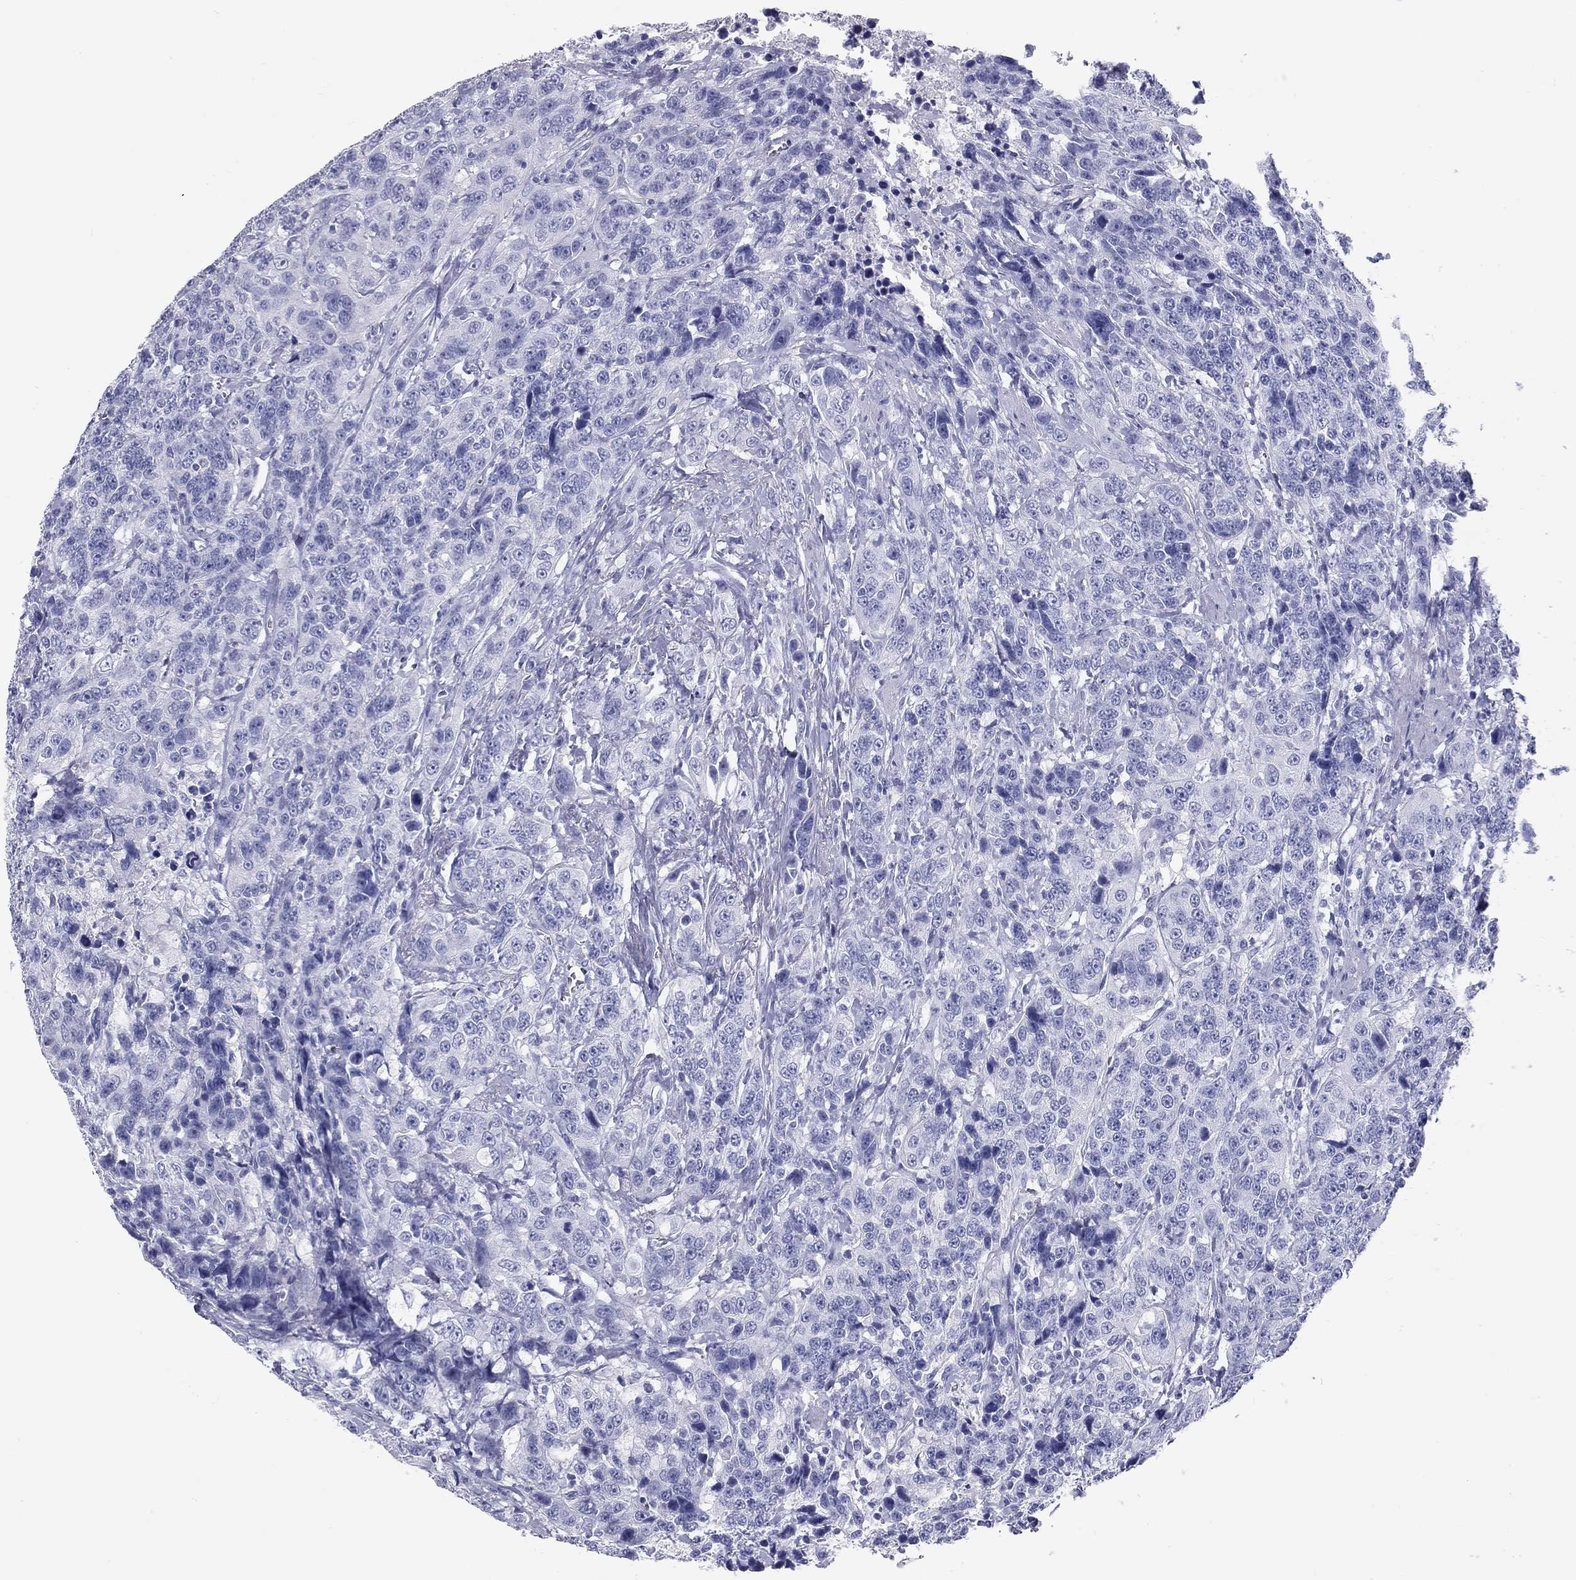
{"staining": {"intensity": "negative", "quantity": "none", "location": "none"}, "tissue": "urothelial cancer", "cell_type": "Tumor cells", "image_type": "cancer", "snomed": [{"axis": "morphology", "description": "Urothelial carcinoma, NOS"}, {"axis": "morphology", "description": "Urothelial carcinoma, High grade"}, {"axis": "topography", "description": "Urinary bladder"}], "caption": "Tumor cells are negative for protein expression in human urothelial cancer.", "gene": "DNALI1", "patient": {"sex": "female", "age": 73}}